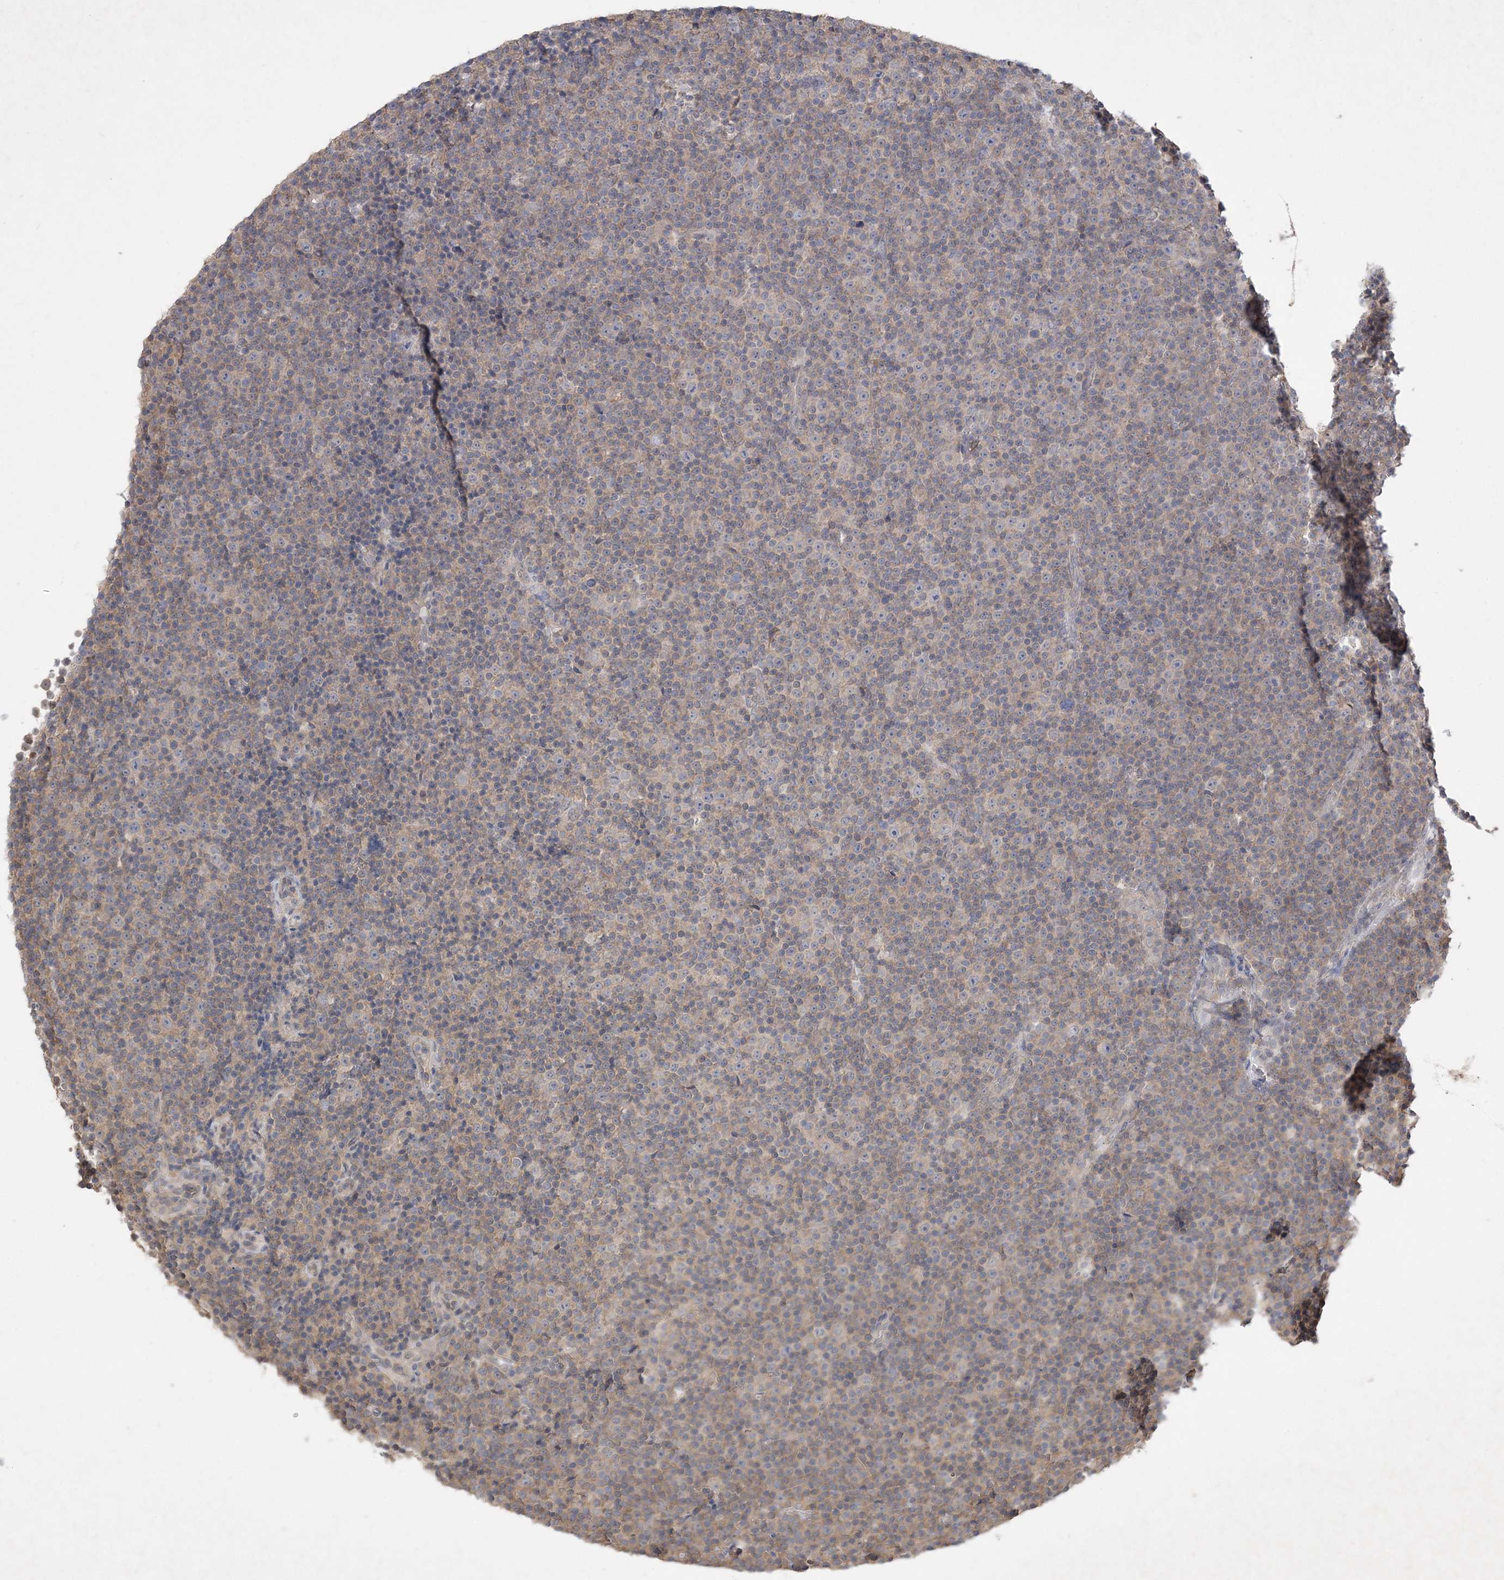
{"staining": {"intensity": "weak", "quantity": "<25%", "location": "cytoplasmic/membranous"}, "tissue": "lymphoma", "cell_type": "Tumor cells", "image_type": "cancer", "snomed": [{"axis": "morphology", "description": "Malignant lymphoma, non-Hodgkin's type, Low grade"}, {"axis": "topography", "description": "Lymph node"}], "caption": "IHC image of neoplastic tissue: low-grade malignant lymphoma, non-Hodgkin's type stained with DAB reveals no significant protein positivity in tumor cells.", "gene": "AKR7A2", "patient": {"sex": "female", "age": 67}}